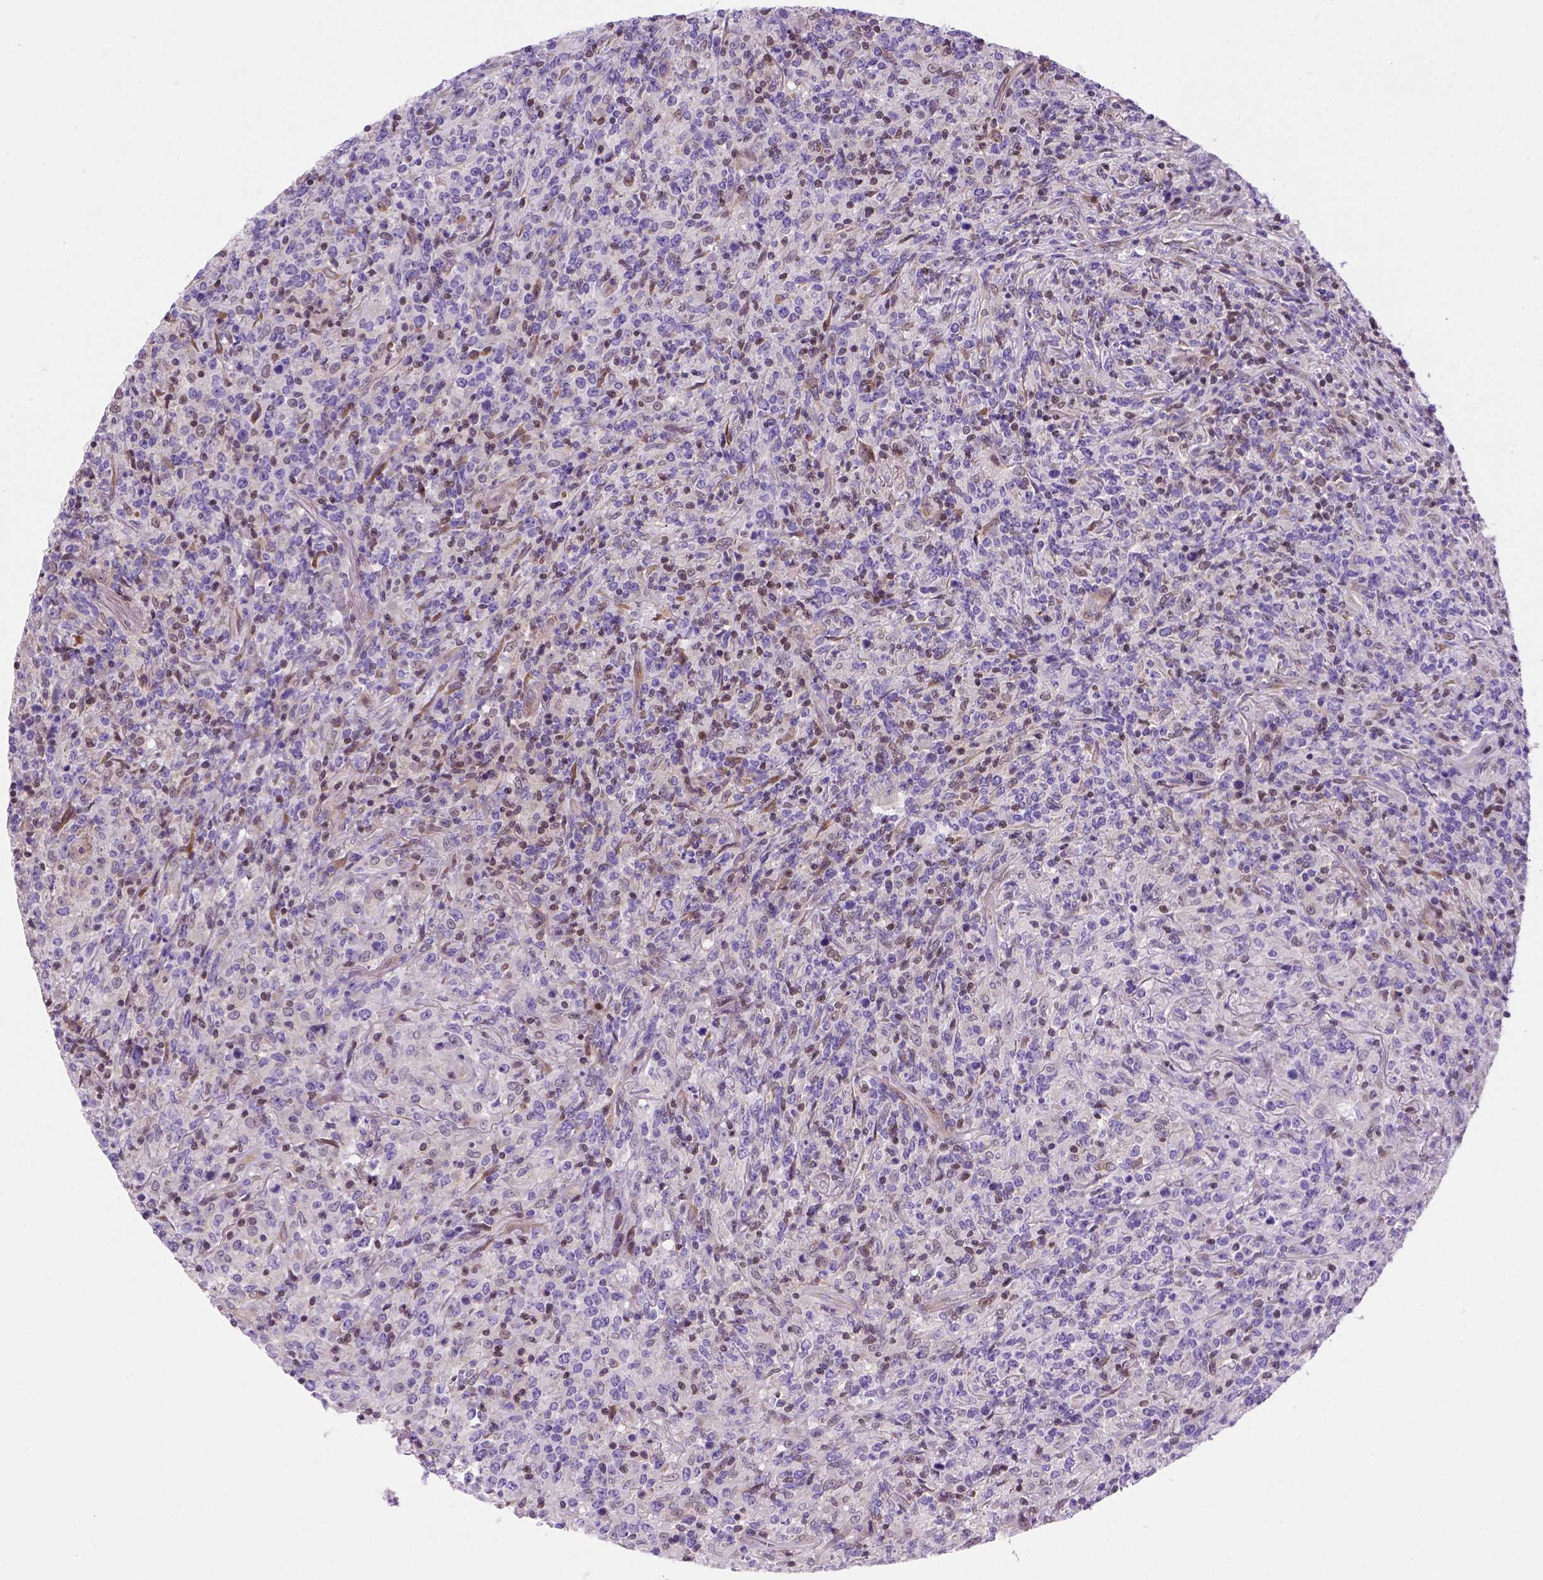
{"staining": {"intensity": "moderate", "quantity": "<25%", "location": "nuclear"}, "tissue": "lymphoma", "cell_type": "Tumor cells", "image_type": "cancer", "snomed": [{"axis": "morphology", "description": "Malignant lymphoma, non-Hodgkin's type, High grade"}, {"axis": "topography", "description": "Lung"}], "caption": "The photomicrograph displays a brown stain indicating the presence of a protein in the nuclear of tumor cells in lymphoma. (DAB IHC, brown staining for protein, blue staining for nuclei).", "gene": "MGMT", "patient": {"sex": "male", "age": 79}}